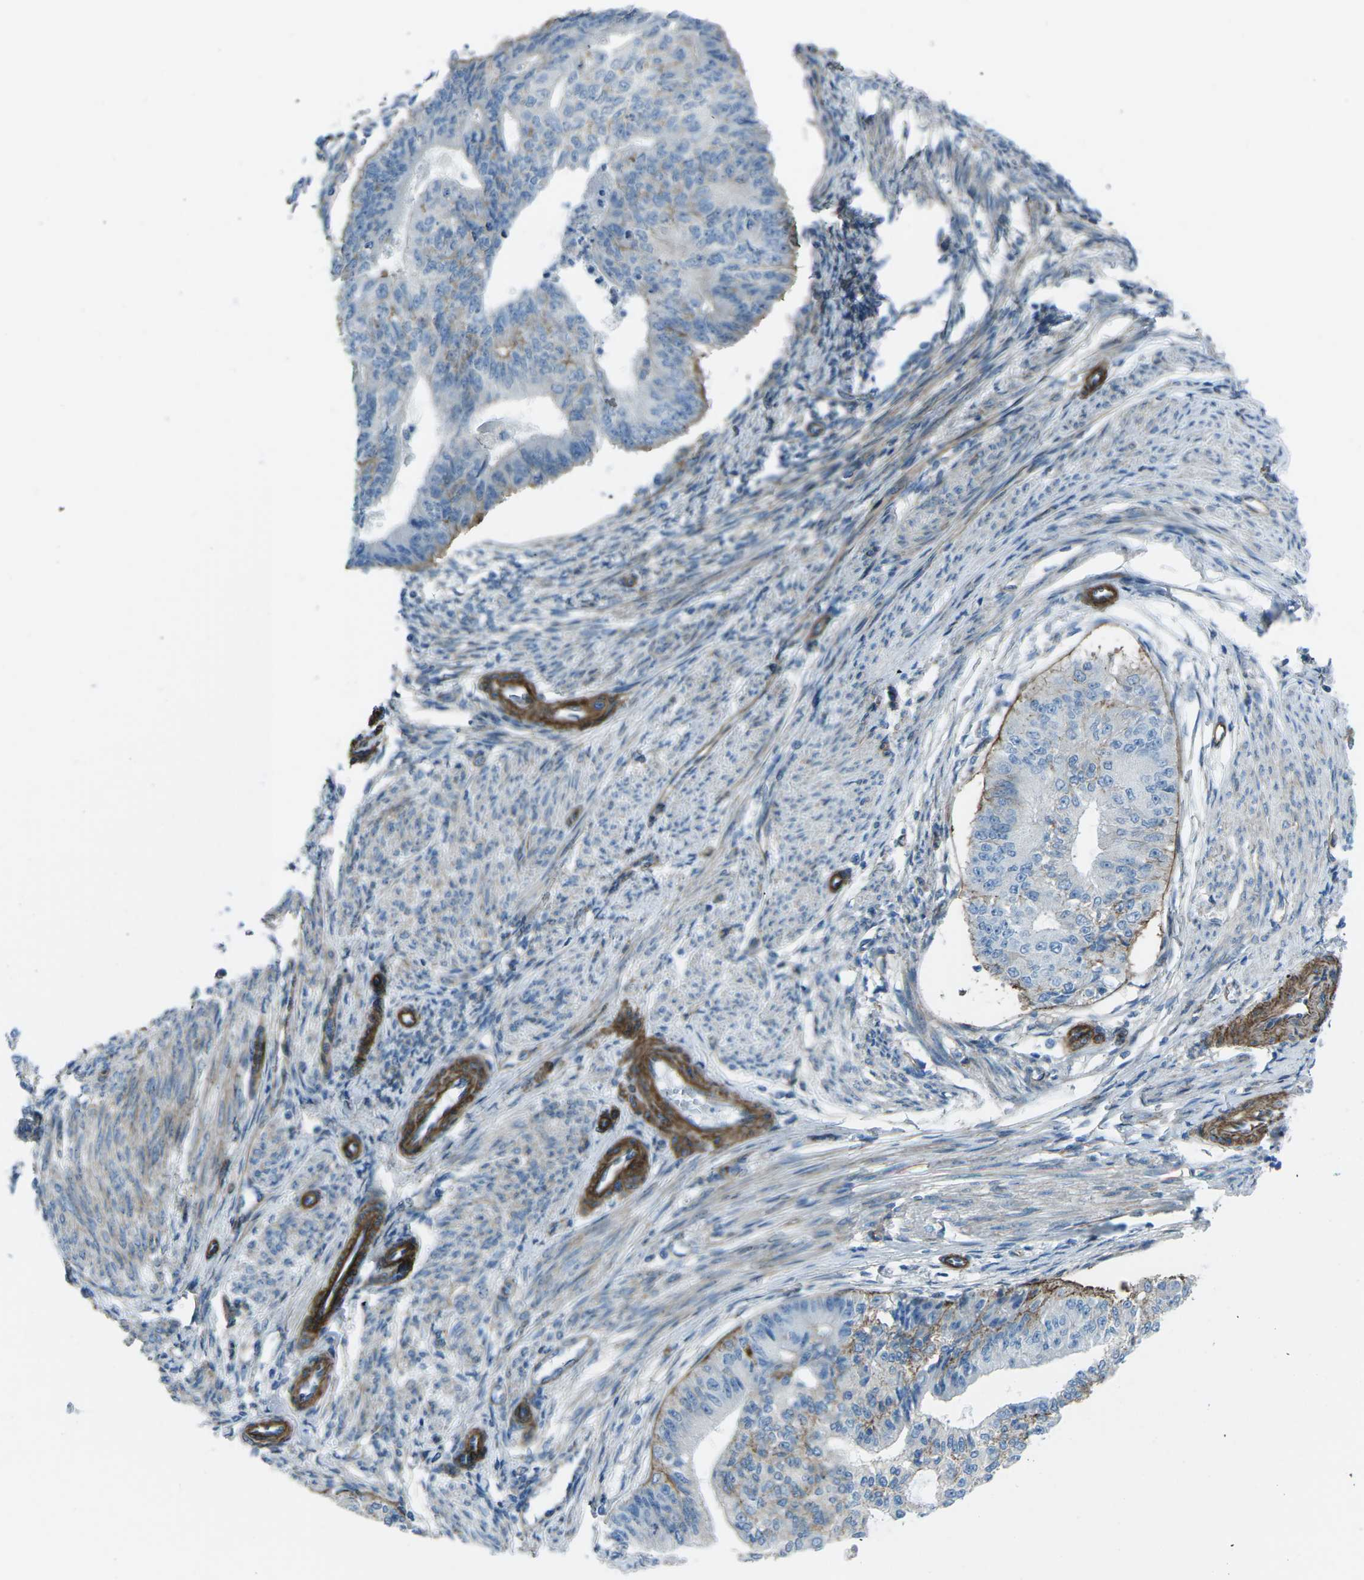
{"staining": {"intensity": "negative", "quantity": "none", "location": "none"}, "tissue": "endometrial cancer", "cell_type": "Tumor cells", "image_type": "cancer", "snomed": [{"axis": "morphology", "description": "Adenocarcinoma, NOS"}, {"axis": "topography", "description": "Endometrium"}], "caption": "Tumor cells are negative for protein expression in human endometrial cancer (adenocarcinoma). The staining is performed using DAB brown chromogen with nuclei counter-stained in using hematoxylin.", "gene": "UTRN", "patient": {"sex": "female", "age": 32}}